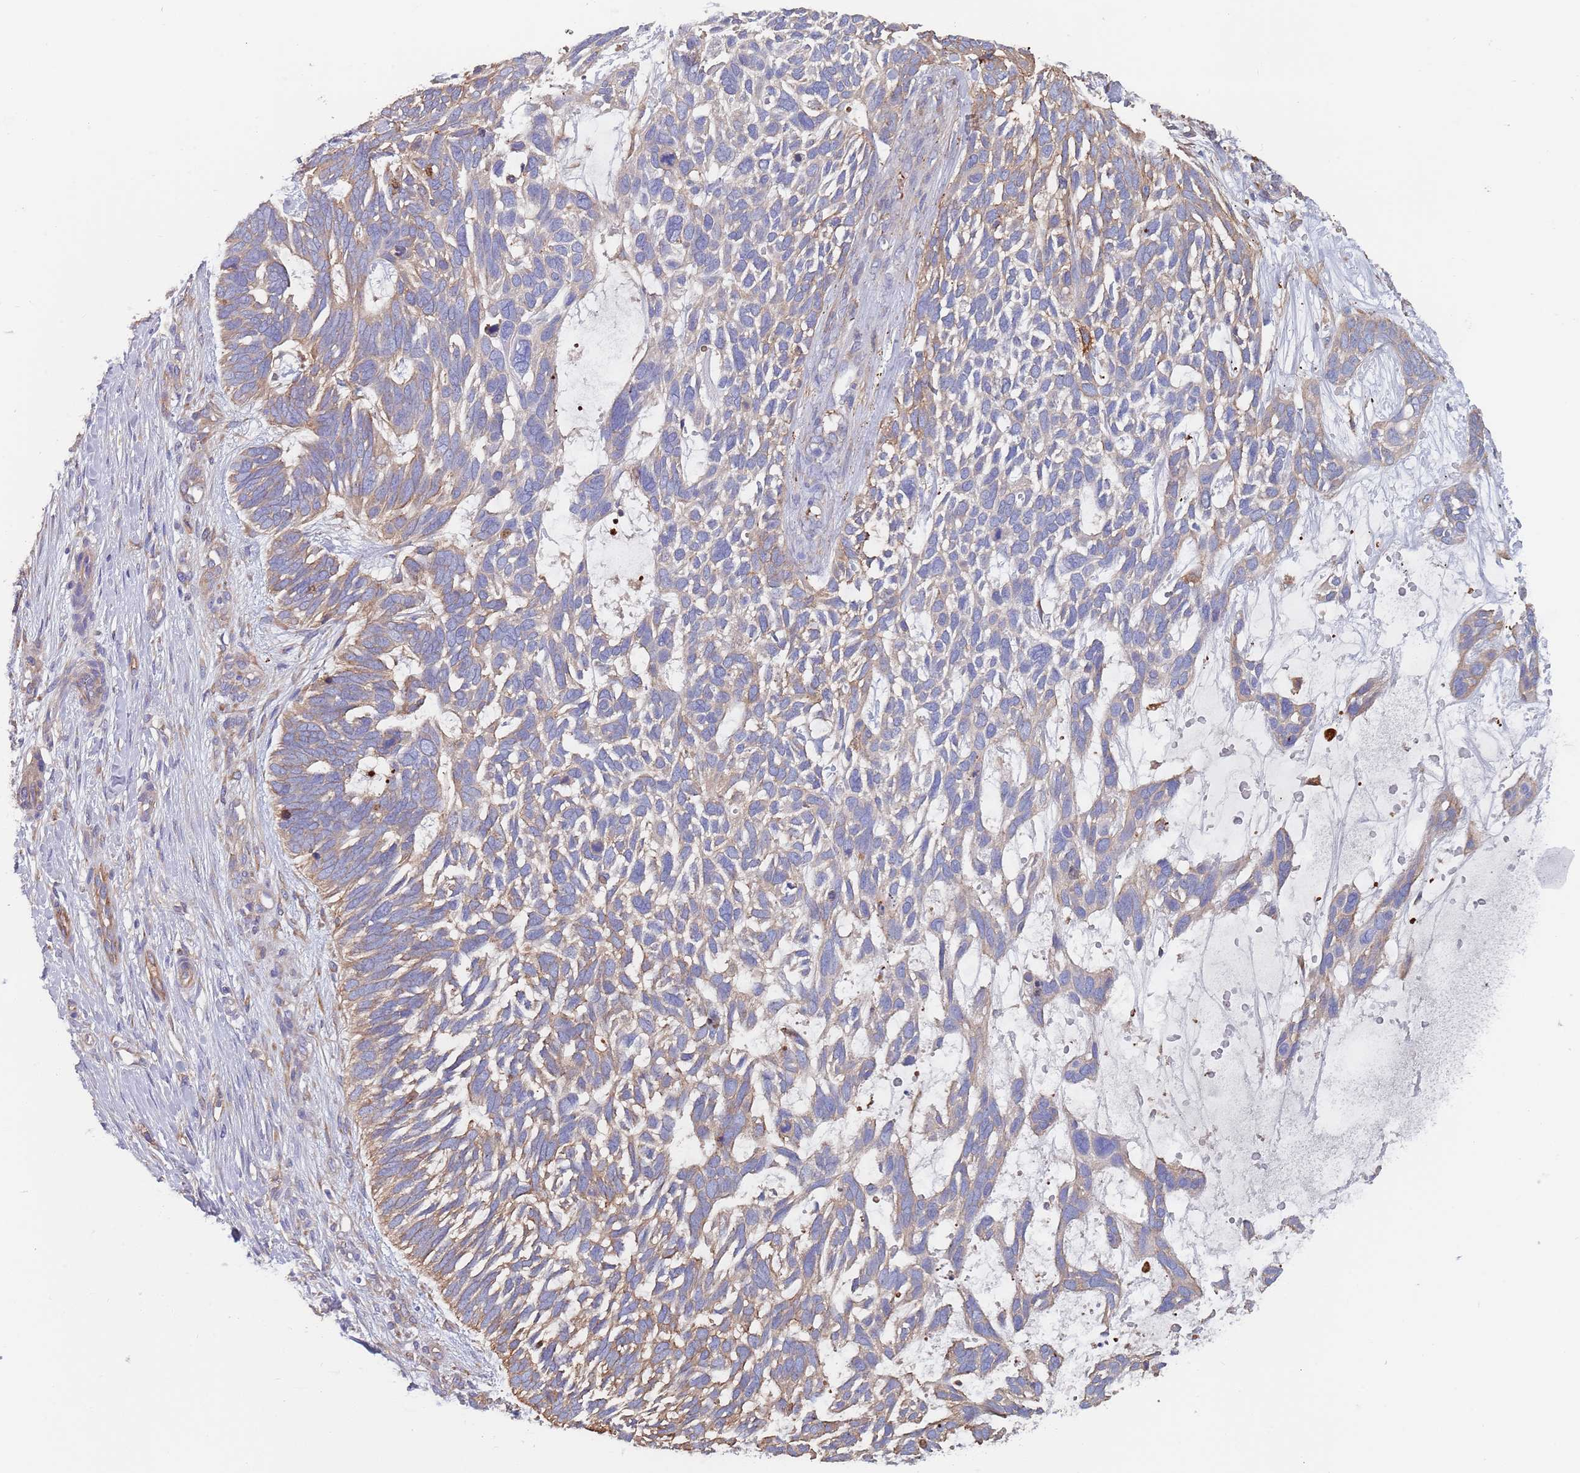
{"staining": {"intensity": "moderate", "quantity": "25%-75%", "location": "cytoplasmic/membranous"}, "tissue": "skin cancer", "cell_type": "Tumor cells", "image_type": "cancer", "snomed": [{"axis": "morphology", "description": "Basal cell carcinoma"}, {"axis": "topography", "description": "Skin"}], "caption": "This photomicrograph shows skin basal cell carcinoma stained with immunohistochemistry (IHC) to label a protein in brown. The cytoplasmic/membranous of tumor cells show moderate positivity for the protein. Nuclei are counter-stained blue.", "gene": "DCUN1D3", "patient": {"sex": "male", "age": 88}}